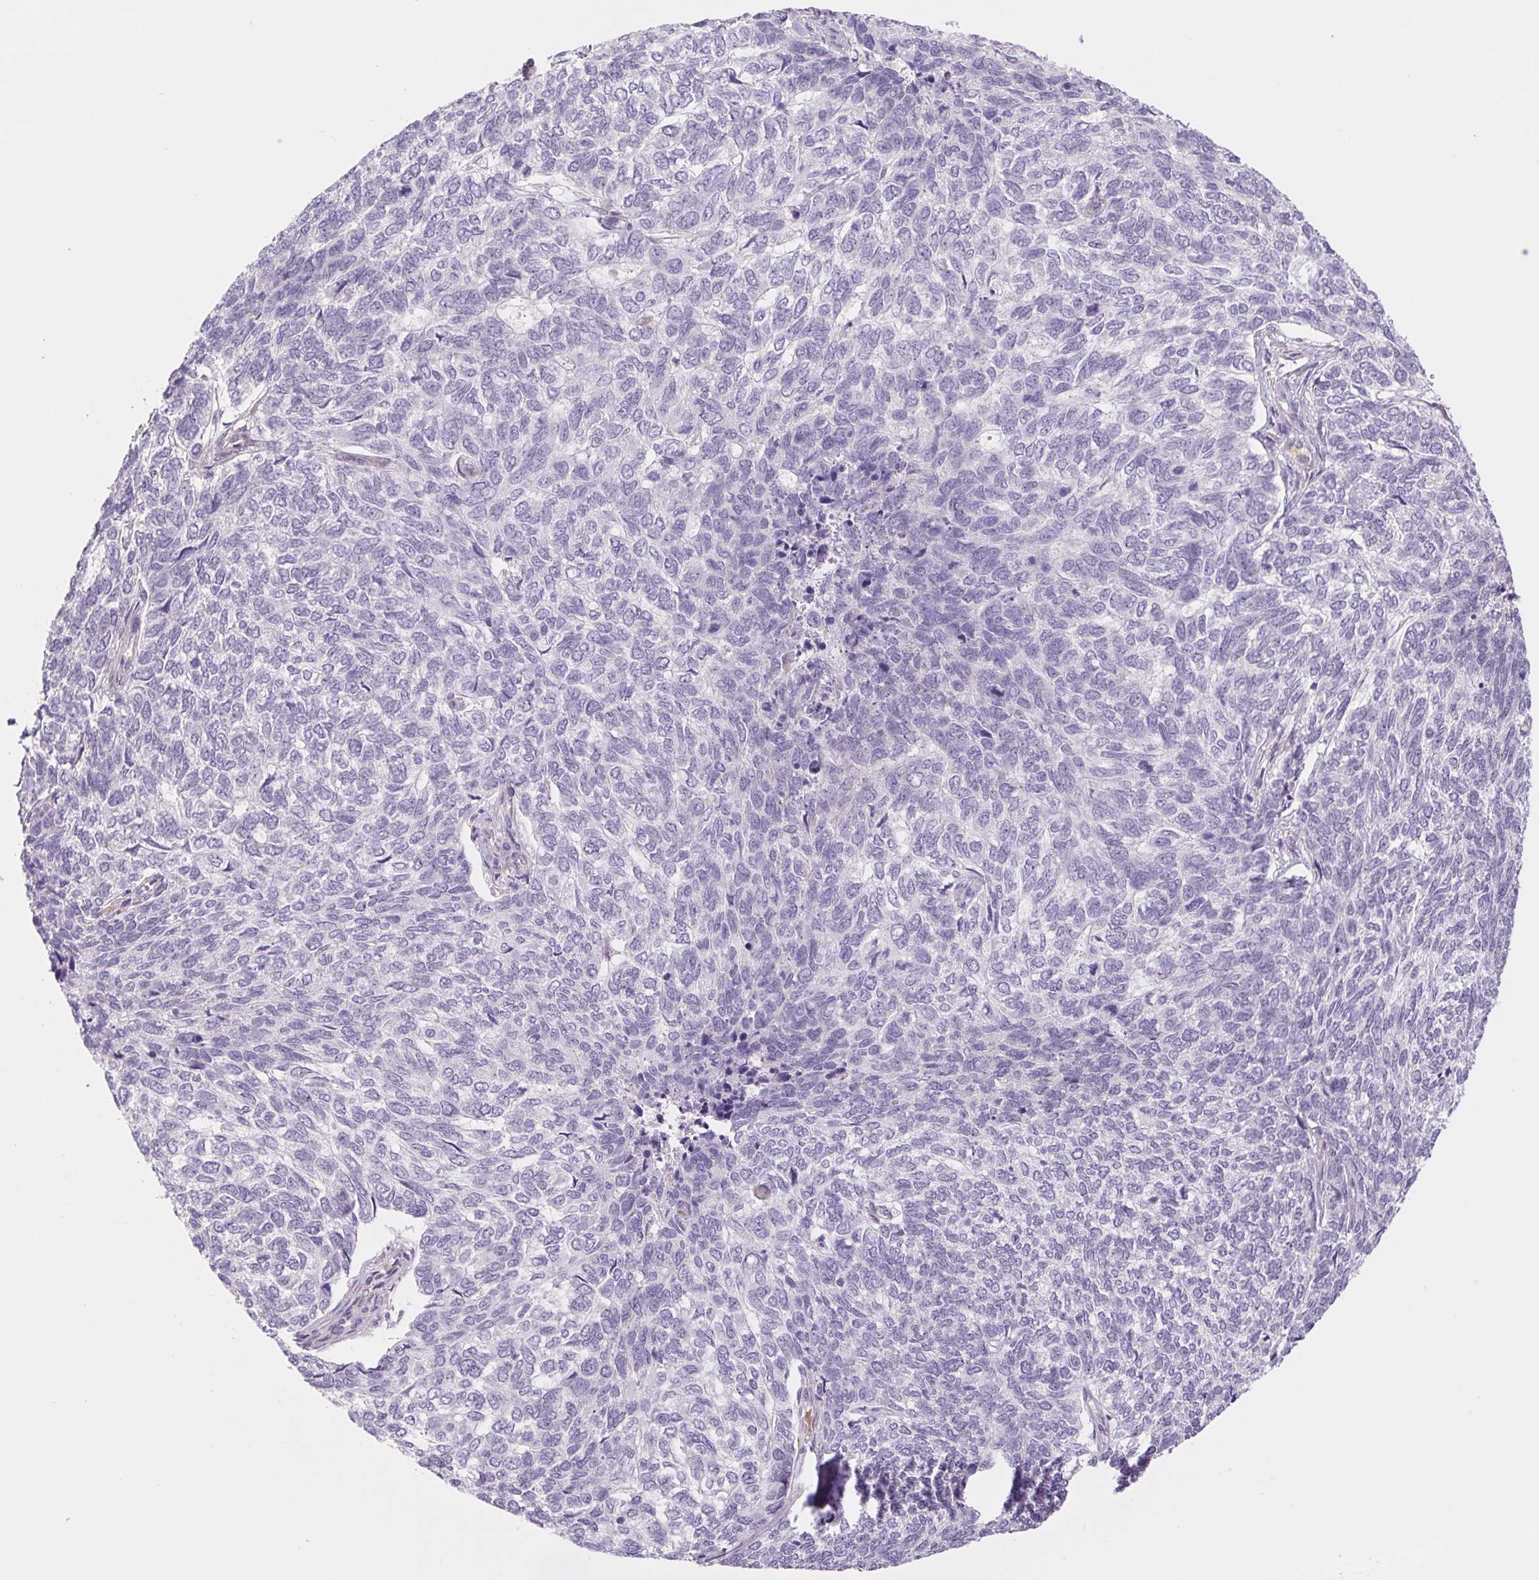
{"staining": {"intensity": "negative", "quantity": "none", "location": "none"}, "tissue": "skin cancer", "cell_type": "Tumor cells", "image_type": "cancer", "snomed": [{"axis": "morphology", "description": "Basal cell carcinoma"}, {"axis": "topography", "description": "Skin"}], "caption": "Immunohistochemistry (IHC) photomicrograph of human skin basal cell carcinoma stained for a protein (brown), which exhibits no staining in tumor cells.", "gene": "IGFL3", "patient": {"sex": "female", "age": 65}}